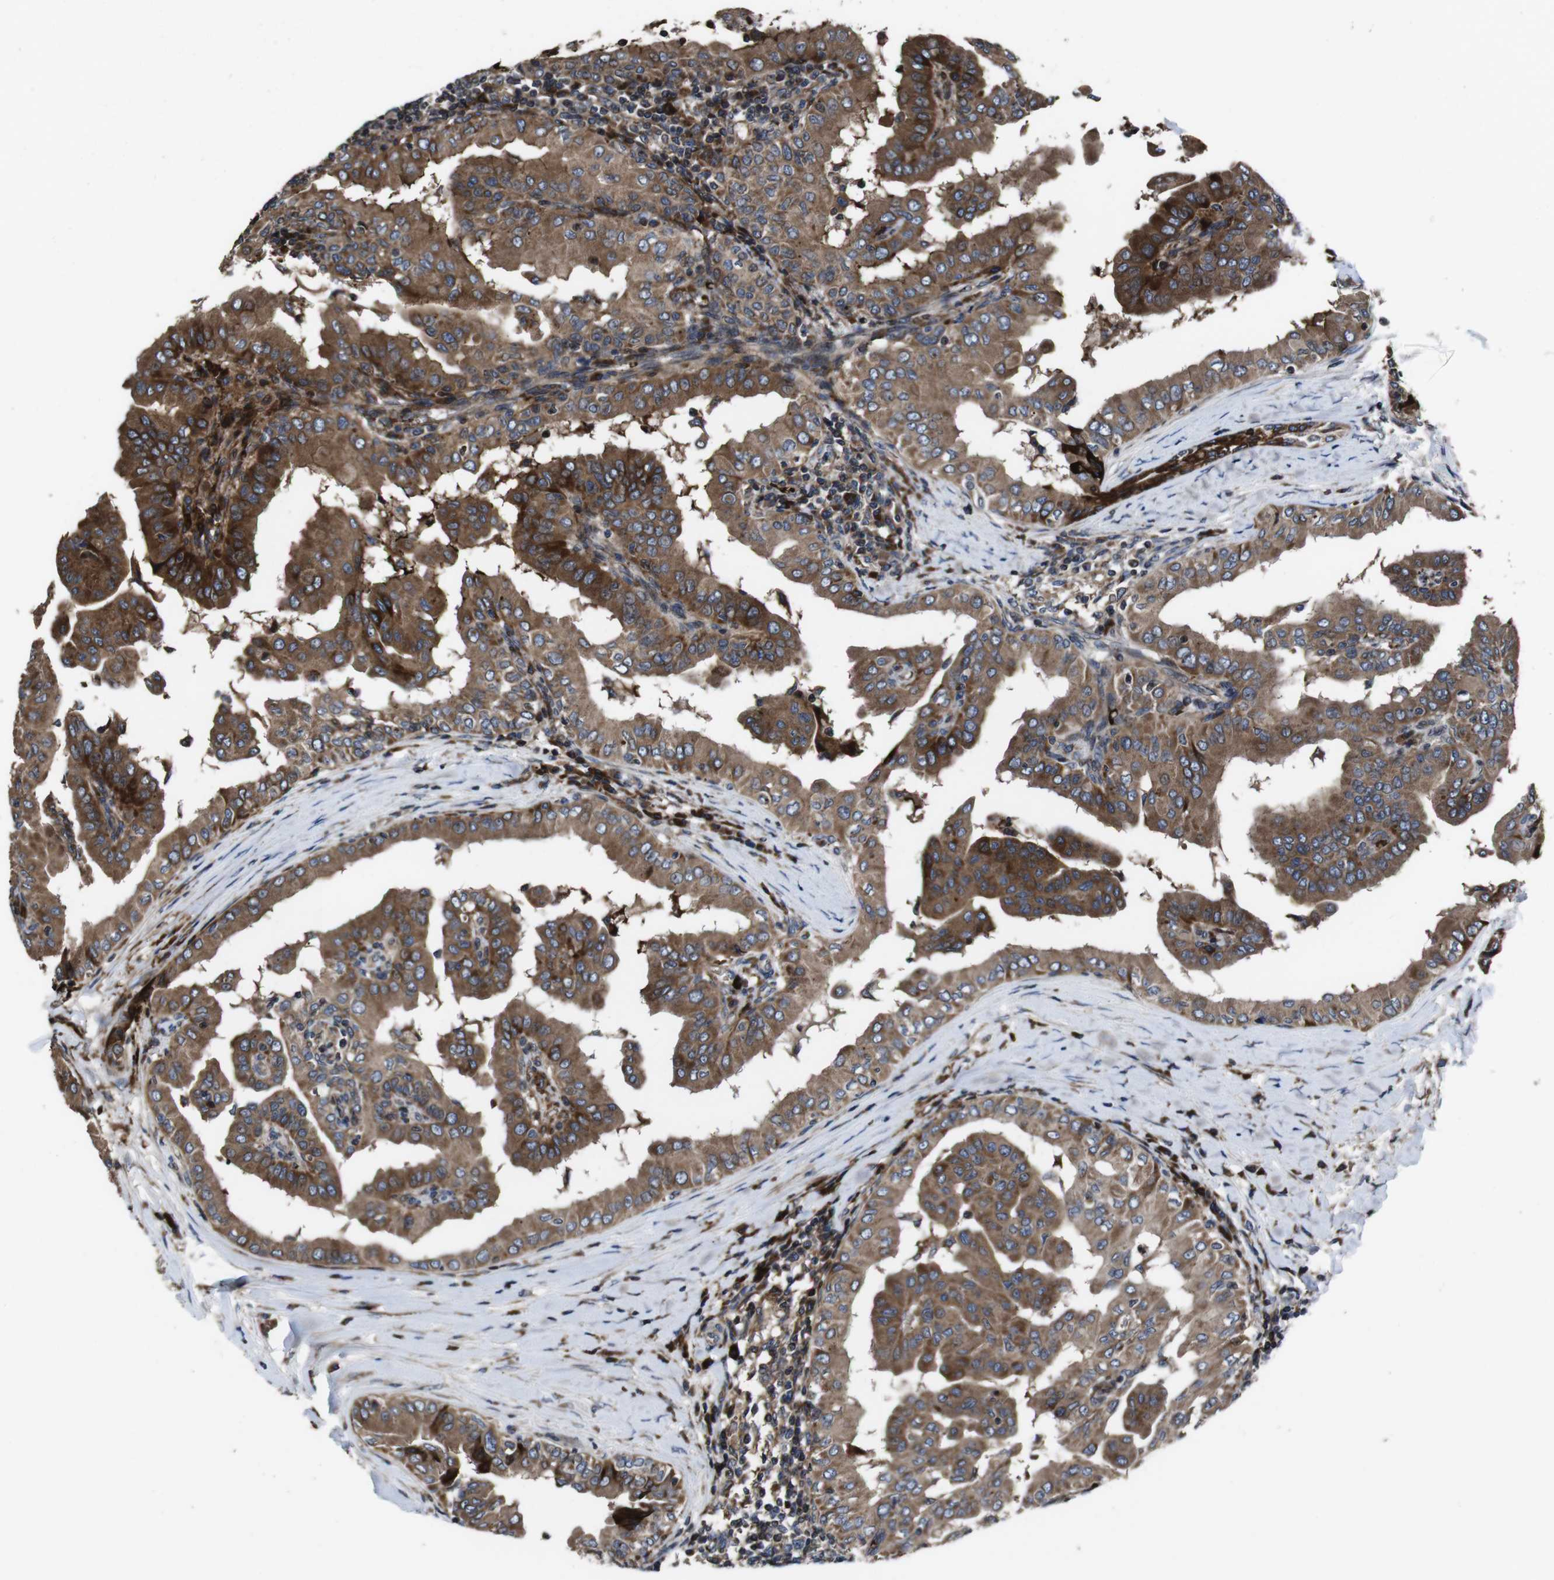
{"staining": {"intensity": "strong", "quantity": ">75%", "location": "cytoplasmic/membranous"}, "tissue": "thyroid cancer", "cell_type": "Tumor cells", "image_type": "cancer", "snomed": [{"axis": "morphology", "description": "Papillary adenocarcinoma, NOS"}, {"axis": "topography", "description": "Thyroid gland"}], "caption": "Strong cytoplasmic/membranous protein positivity is seen in approximately >75% of tumor cells in thyroid papillary adenocarcinoma. The protein is stained brown, and the nuclei are stained in blue (DAB IHC with brightfield microscopy, high magnification).", "gene": "SMYD3", "patient": {"sex": "male", "age": 33}}